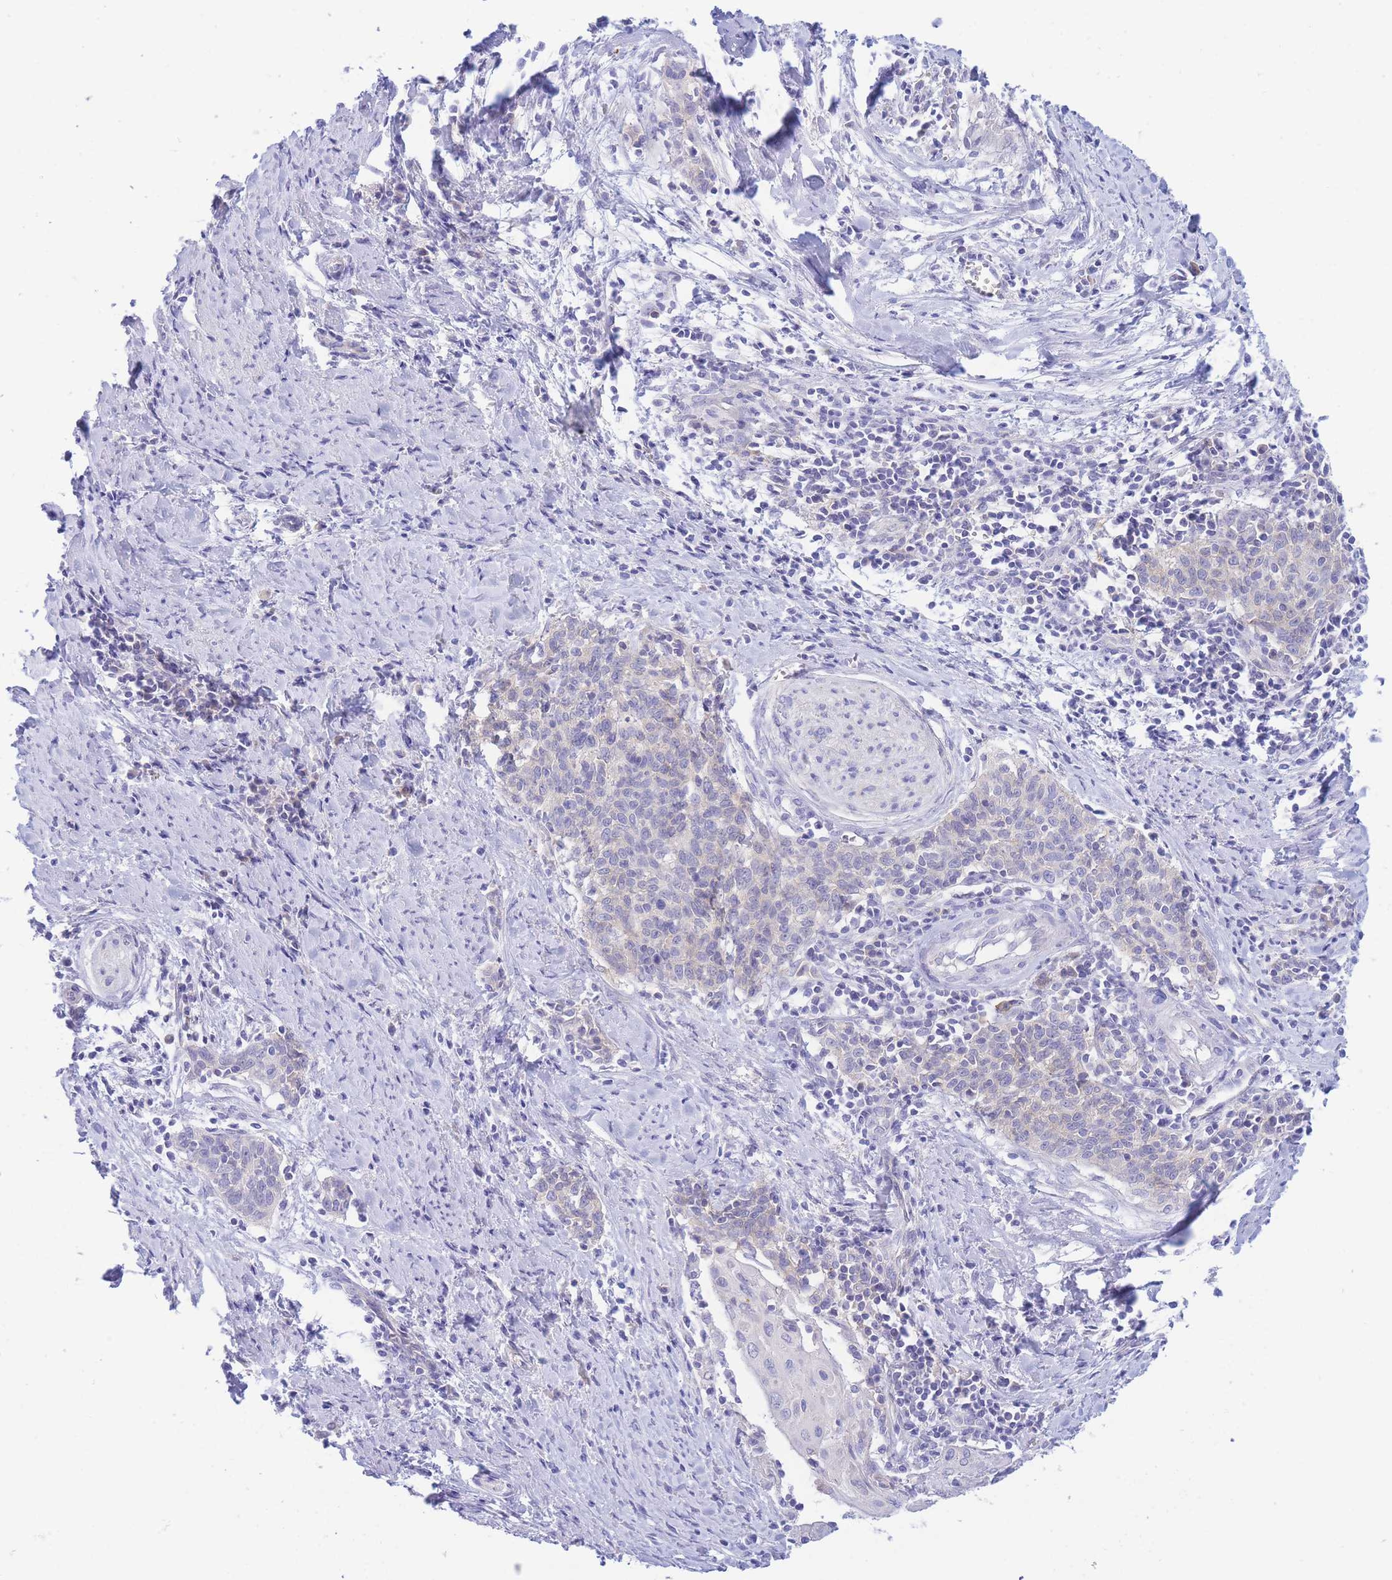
{"staining": {"intensity": "weak", "quantity": "<25%", "location": "cytoplasmic/membranous"}, "tissue": "cervical cancer", "cell_type": "Tumor cells", "image_type": "cancer", "snomed": [{"axis": "morphology", "description": "Squamous cell carcinoma, NOS"}, {"axis": "topography", "description": "Cervix"}], "caption": "The immunohistochemistry micrograph has no significant positivity in tumor cells of cervical squamous cell carcinoma tissue. (Immunohistochemistry (ihc), brightfield microscopy, high magnification).", "gene": "PCDHB3", "patient": {"sex": "female", "age": 39}}